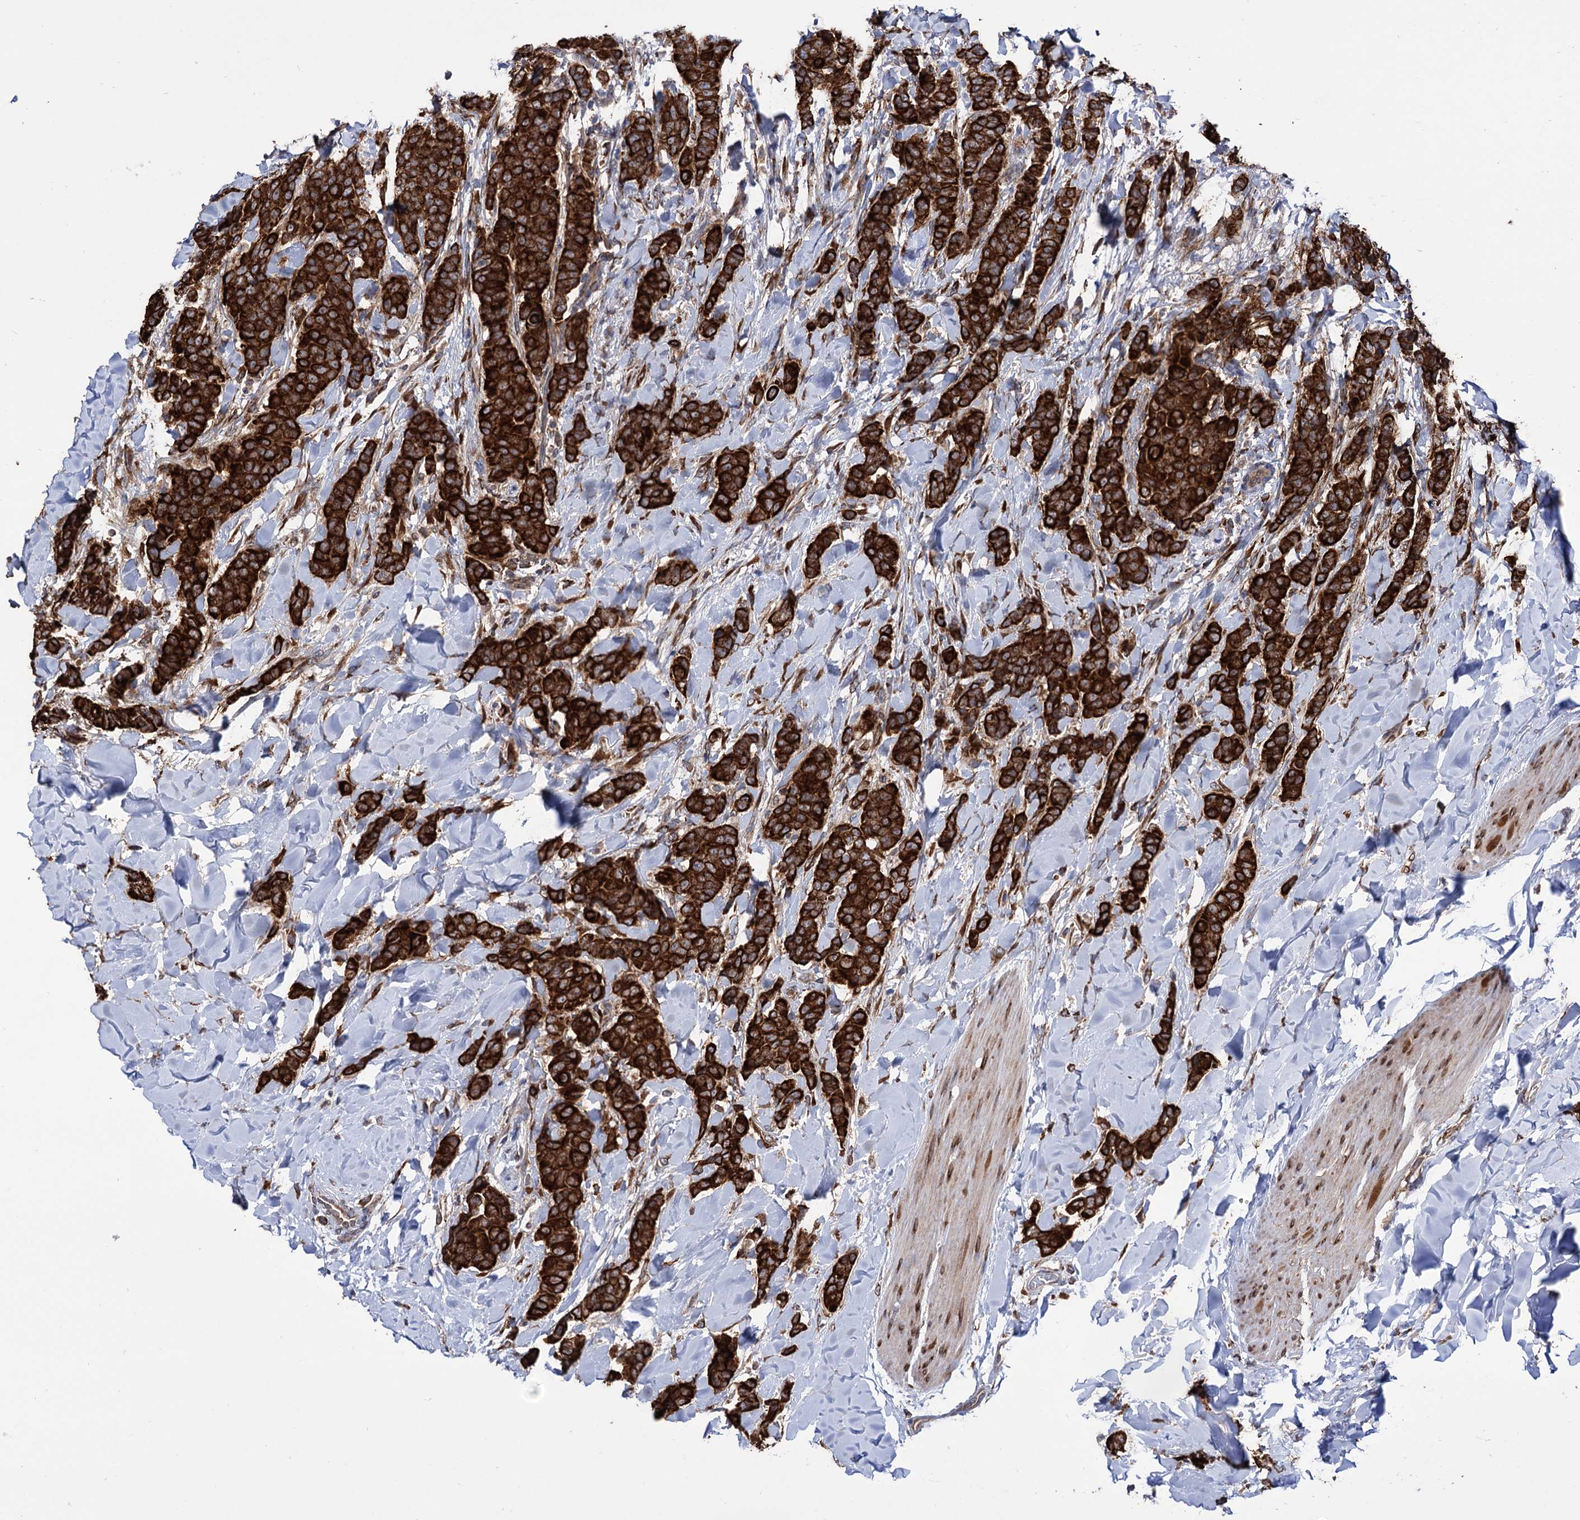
{"staining": {"intensity": "strong", "quantity": ">75%", "location": "cytoplasmic/membranous"}, "tissue": "breast cancer", "cell_type": "Tumor cells", "image_type": "cancer", "snomed": [{"axis": "morphology", "description": "Duct carcinoma"}, {"axis": "topography", "description": "Breast"}], "caption": "An IHC photomicrograph of neoplastic tissue is shown. Protein staining in brown shows strong cytoplasmic/membranous positivity in breast cancer (invasive ductal carcinoma) within tumor cells. The staining was performed using DAB (3,3'-diaminobenzidine), with brown indicating positive protein expression. Nuclei are stained blue with hematoxylin.", "gene": "CDAN1", "patient": {"sex": "female", "age": 40}}